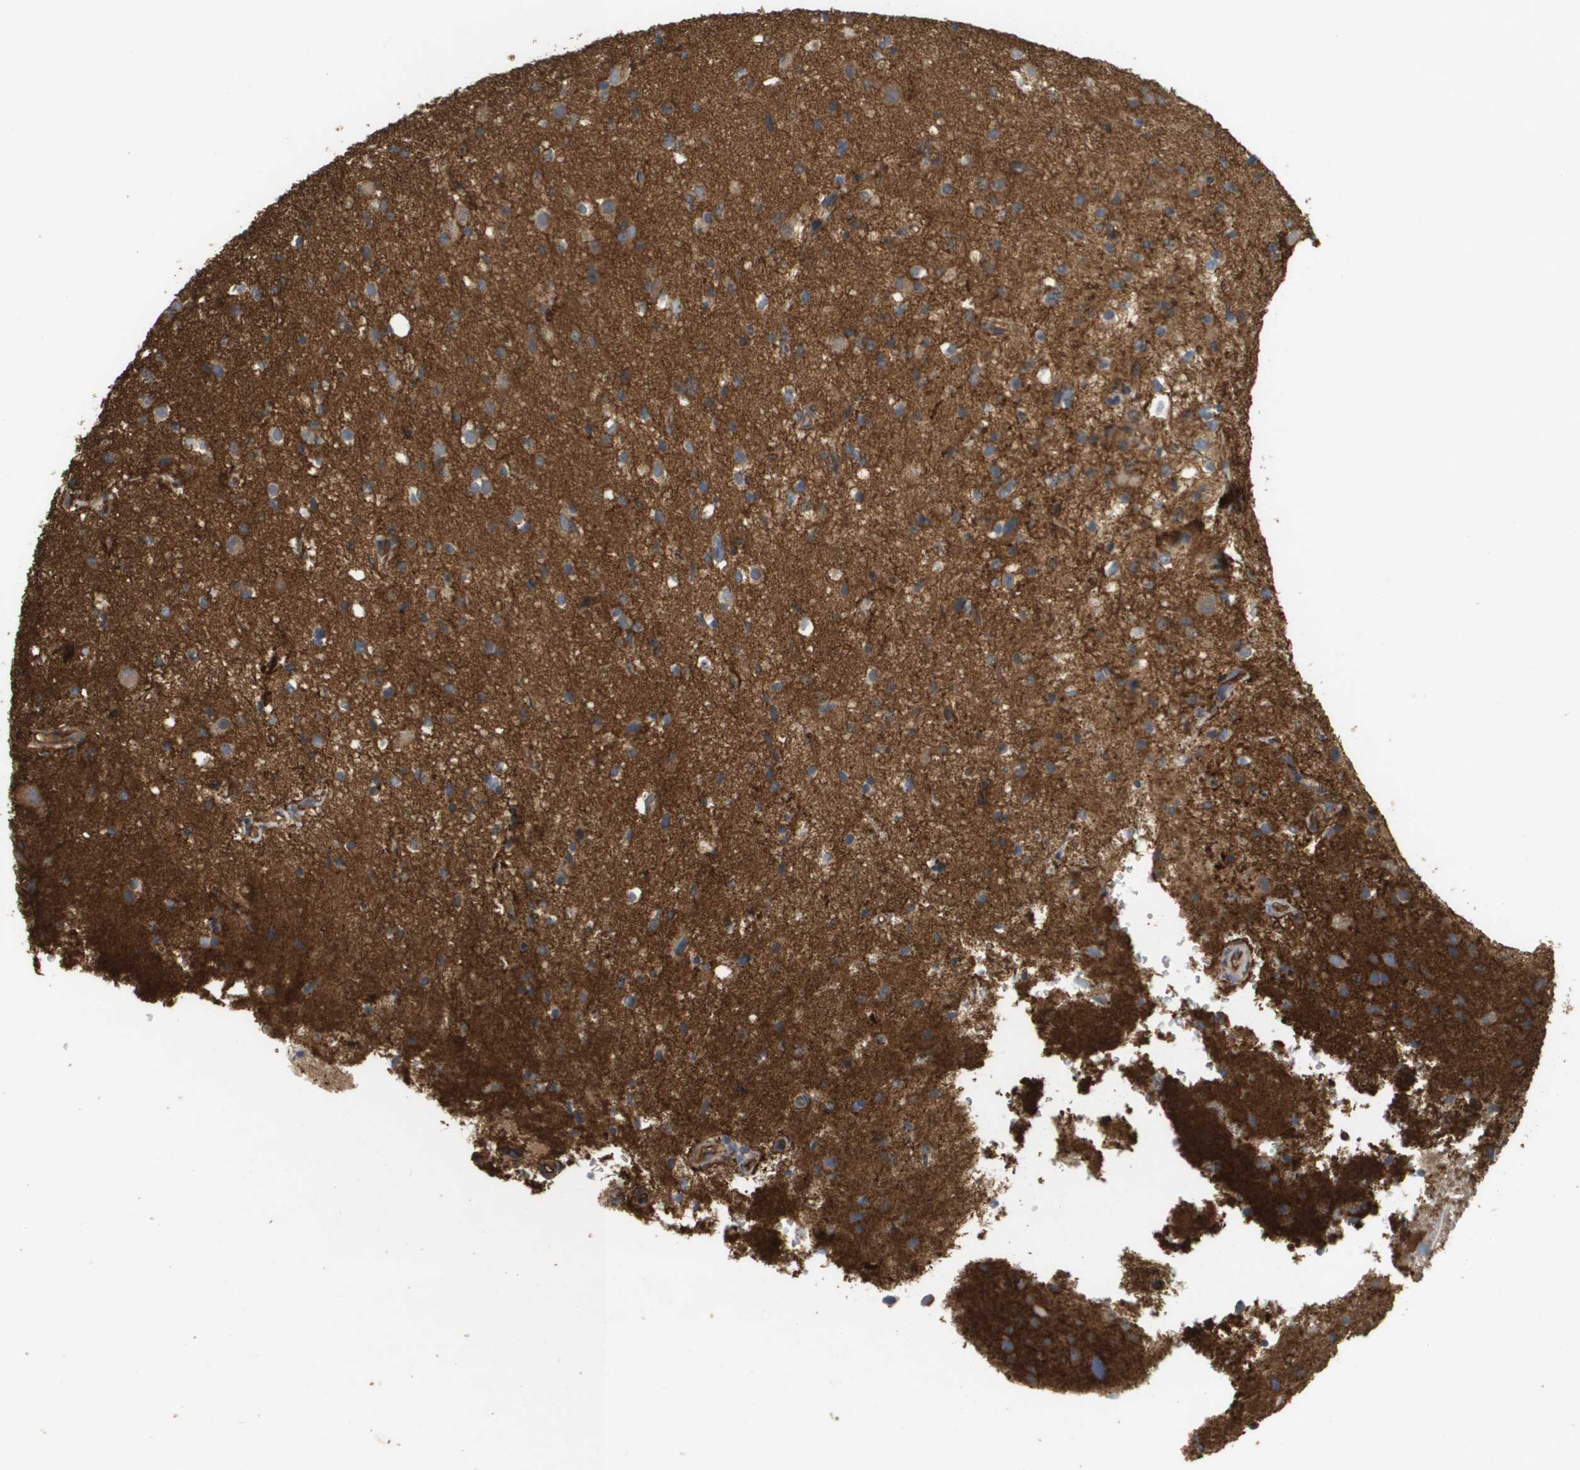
{"staining": {"intensity": "moderate", "quantity": ">75%", "location": "cytoplasmic/membranous"}, "tissue": "glioma", "cell_type": "Tumor cells", "image_type": "cancer", "snomed": [{"axis": "morphology", "description": "Glioma, malignant, High grade"}, {"axis": "topography", "description": "Brain"}], "caption": "Immunohistochemistry (DAB (3,3'-diaminobenzidine)) staining of human glioma shows moderate cytoplasmic/membranous protein staining in approximately >75% of tumor cells.", "gene": "SGMS2", "patient": {"sex": "male", "age": 33}}